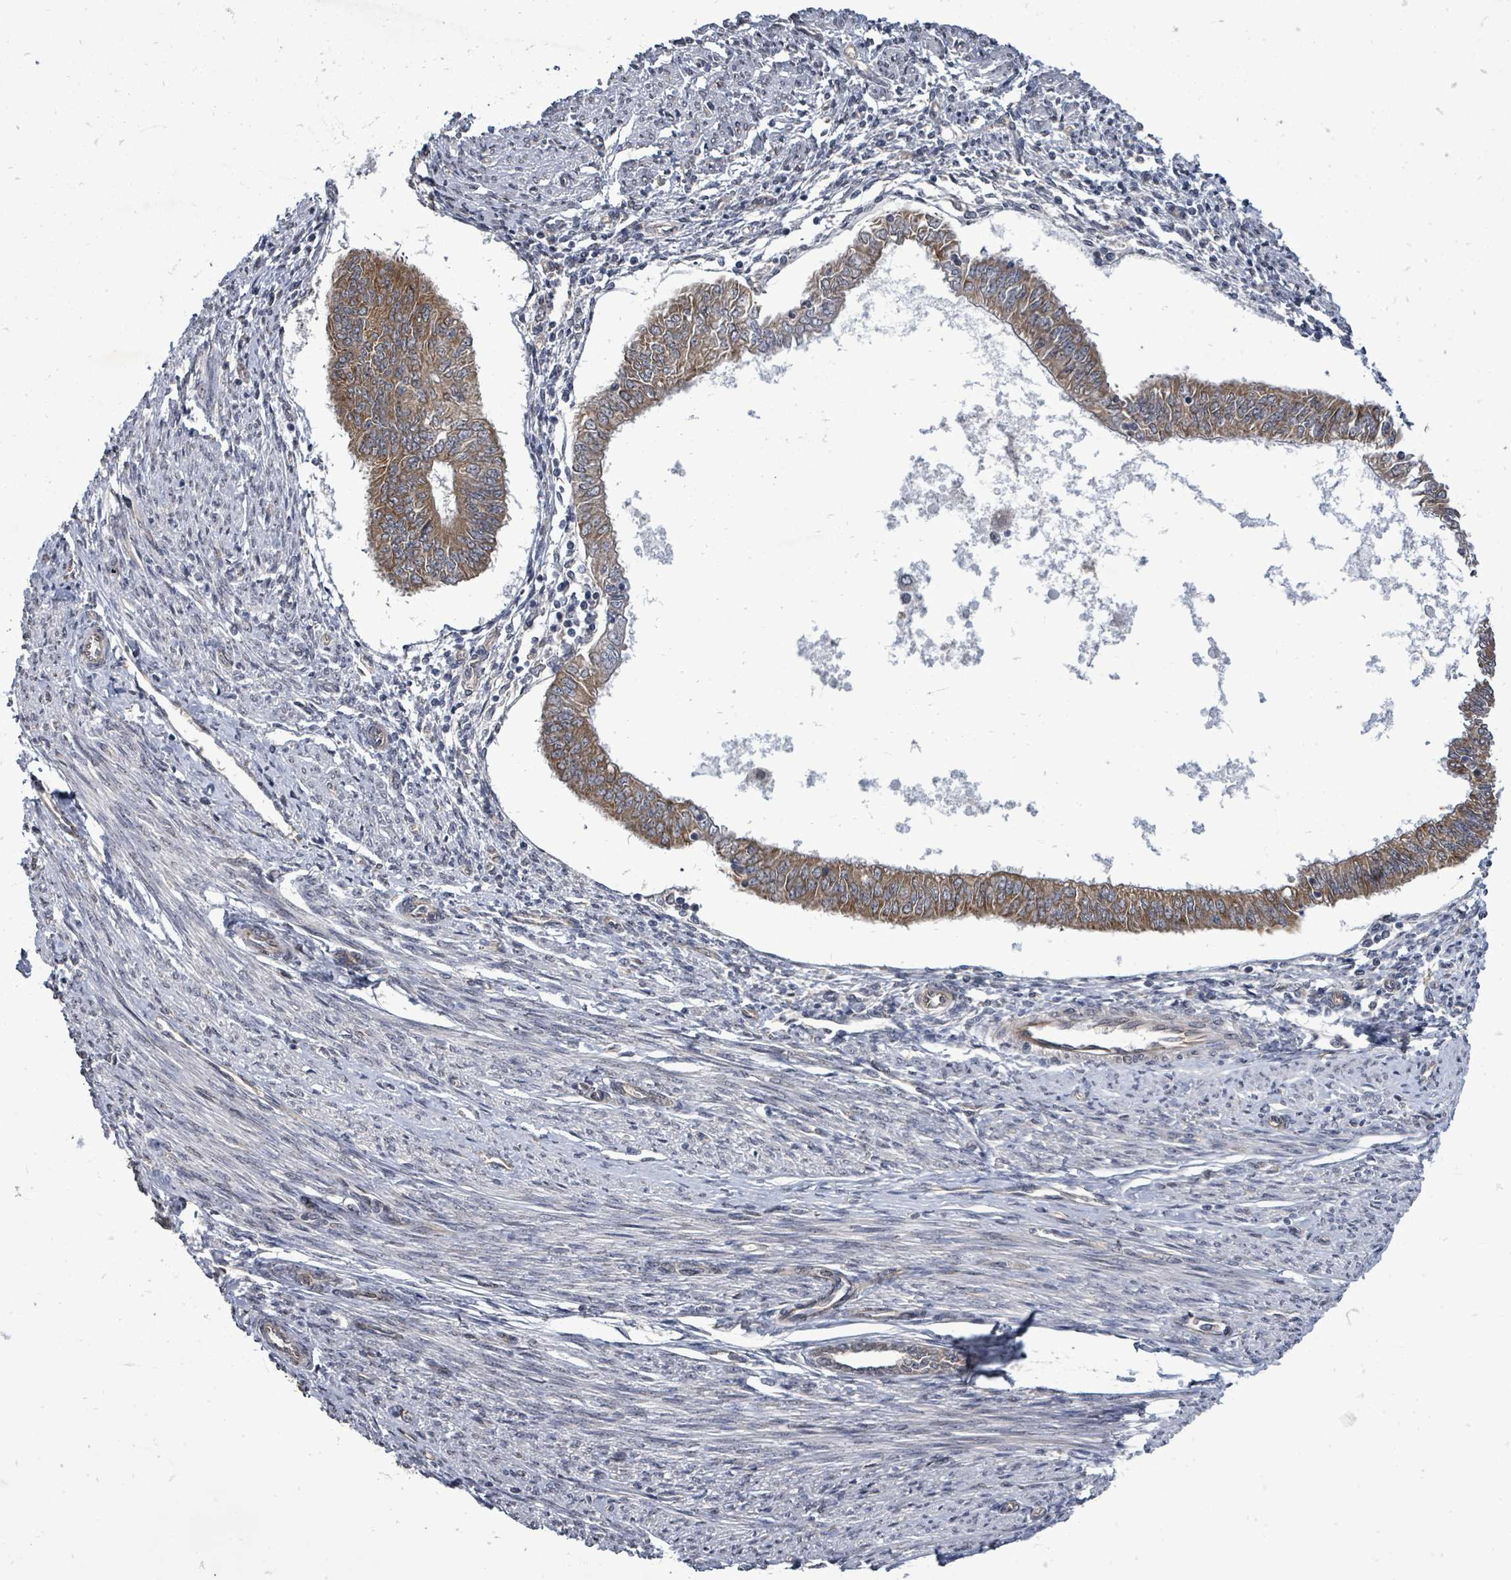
{"staining": {"intensity": "moderate", "quantity": ">75%", "location": "cytoplasmic/membranous"}, "tissue": "endometrial cancer", "cell_type": "Tumor cells", "image_type": "cancer", "snomed": [{"axis": "morphology", "description": "Adenocarcinoma, NOS"}, {"axis": "topography", "description": "Endometrium"}], "caption": "Immunohistochemistry photomicrograph of neoplastic tissue: human endometrial cancer (adenocarcinoma) stained using immunohistochemistry reveals medium levels of moderate protein expression localized specifically in the cytoplasmic/membranous of tumor cells, appearing as a cytoplasmic/membranous brown color.", "gene": "RALGAPB", "patient": {"sex": "female", "age": 58}}